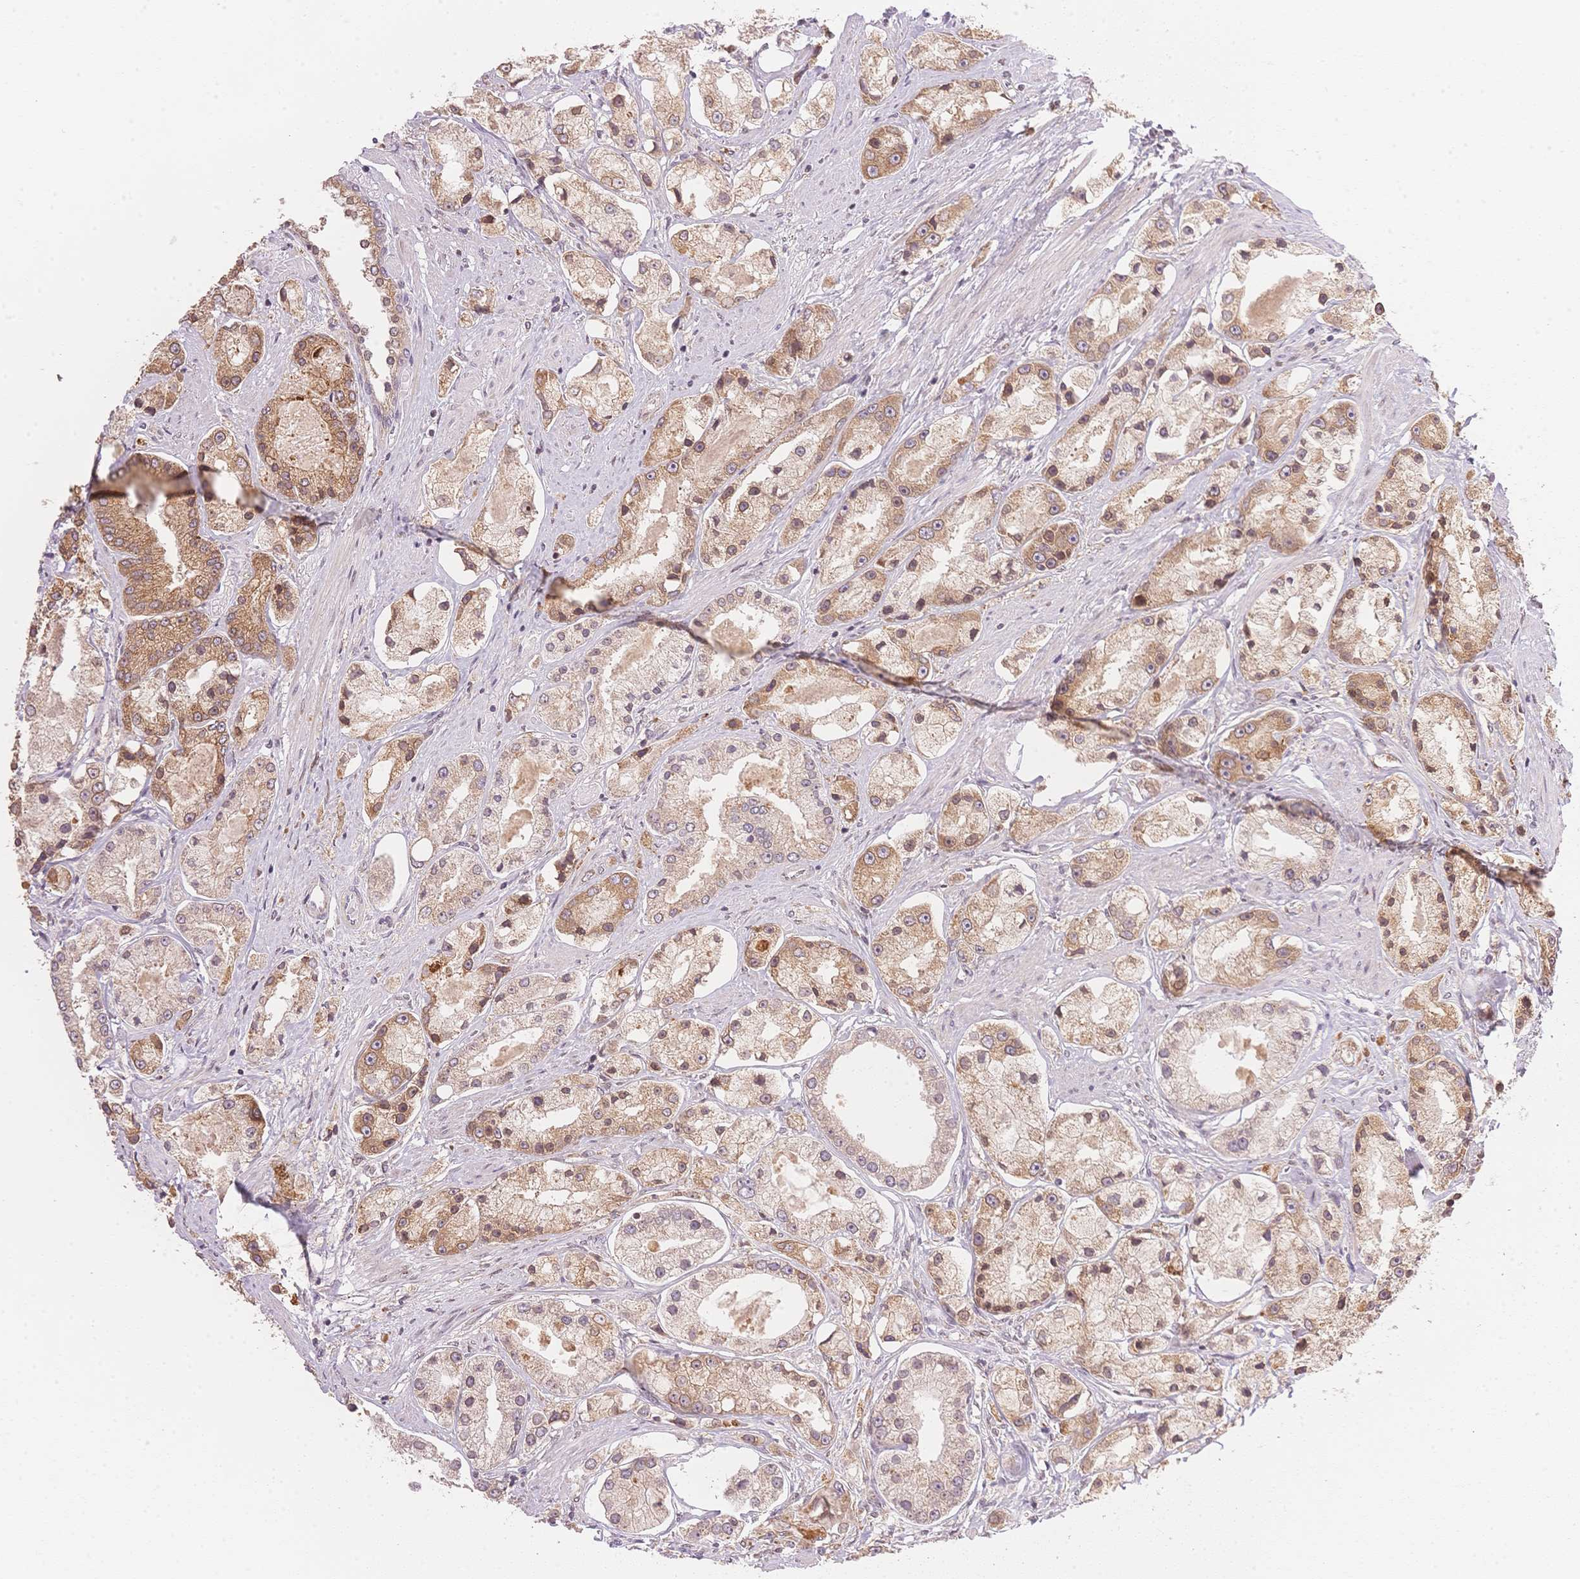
{"staining": {"intensity": "moderate", "quantity": ">75%", "location": "cytoplasmic/membranous,nuclear"}, "tissue": "prostate cancer", "cell_type": "Tumor cells", "image_type": "cancer", "snomed": [{"axis": "morphology", "description": "Adenocarcinoma, High grade"}, {"axis": "topography", "description": "Prostate"}], "caption": "The immunohistochemical stain highlights moderate cytoplasmic/membranous and nuclear expression in tumor cells of high-grade adenocarcinoma (prostate) tissue.", "gene": "STK39", "patient": {"sex": "male", "age": 67}}